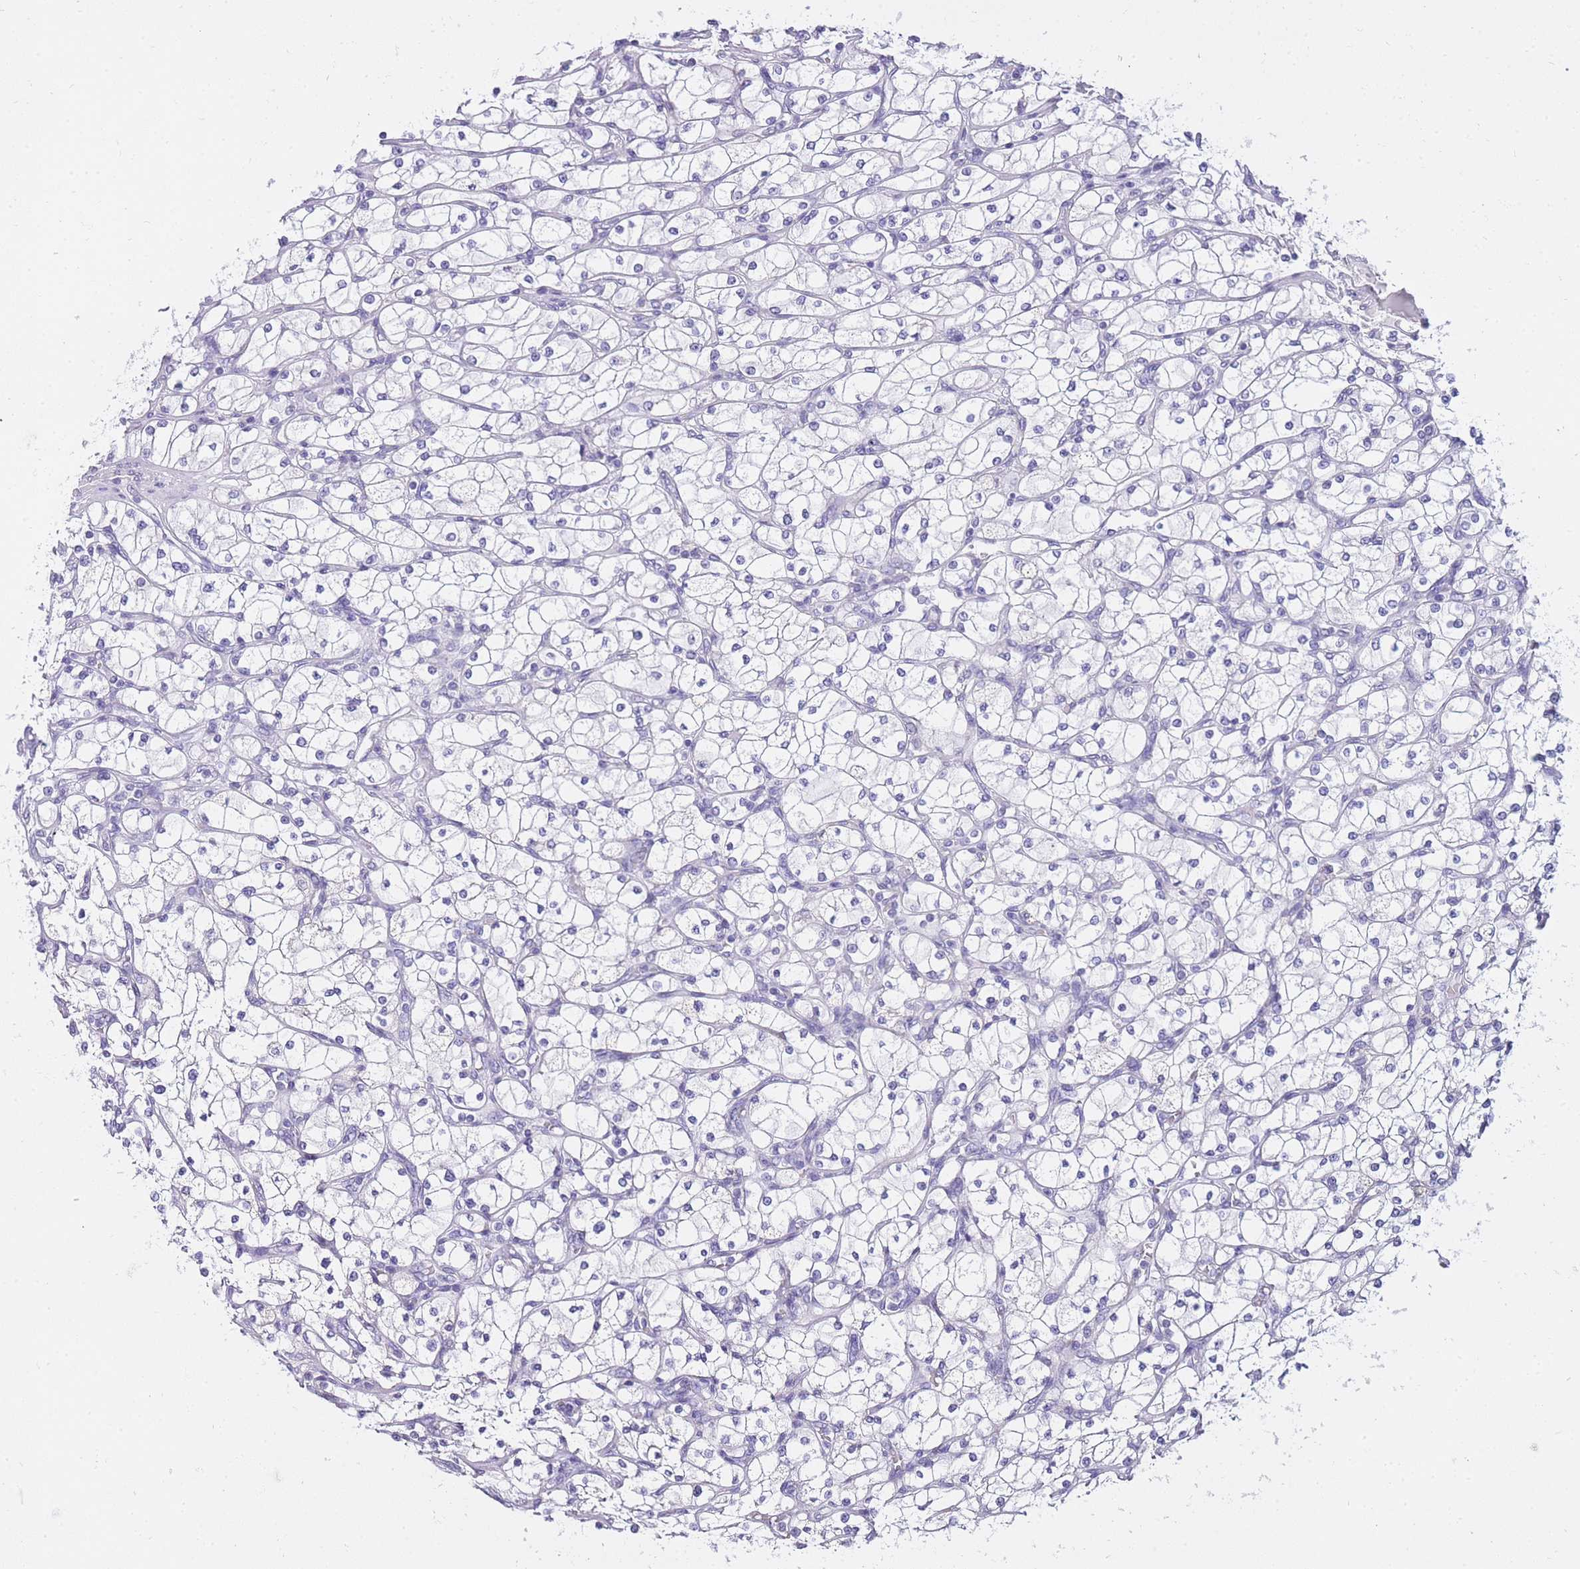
{"staining": {"intensity": "negative", "quantity": "none", "location": "none"}, "tissue": "renal cancer", "cell_type": "Tumor cells", "image_type": "cancer", "snomed": [{"axis": "morphology", "description": "Adenocarcinoma, NOS"}, {"axis": "topography", "description": "Kidney"}], "caption": "There is no significant staining in tumor cells of renal cancer (adenocarcinoma). (DAB (3,3'-diaminobenzidine) immunohistochemistry (IHC), high magnification).", "gene": "FRAT2", "patient": {"sex": "male", "age": 80}}